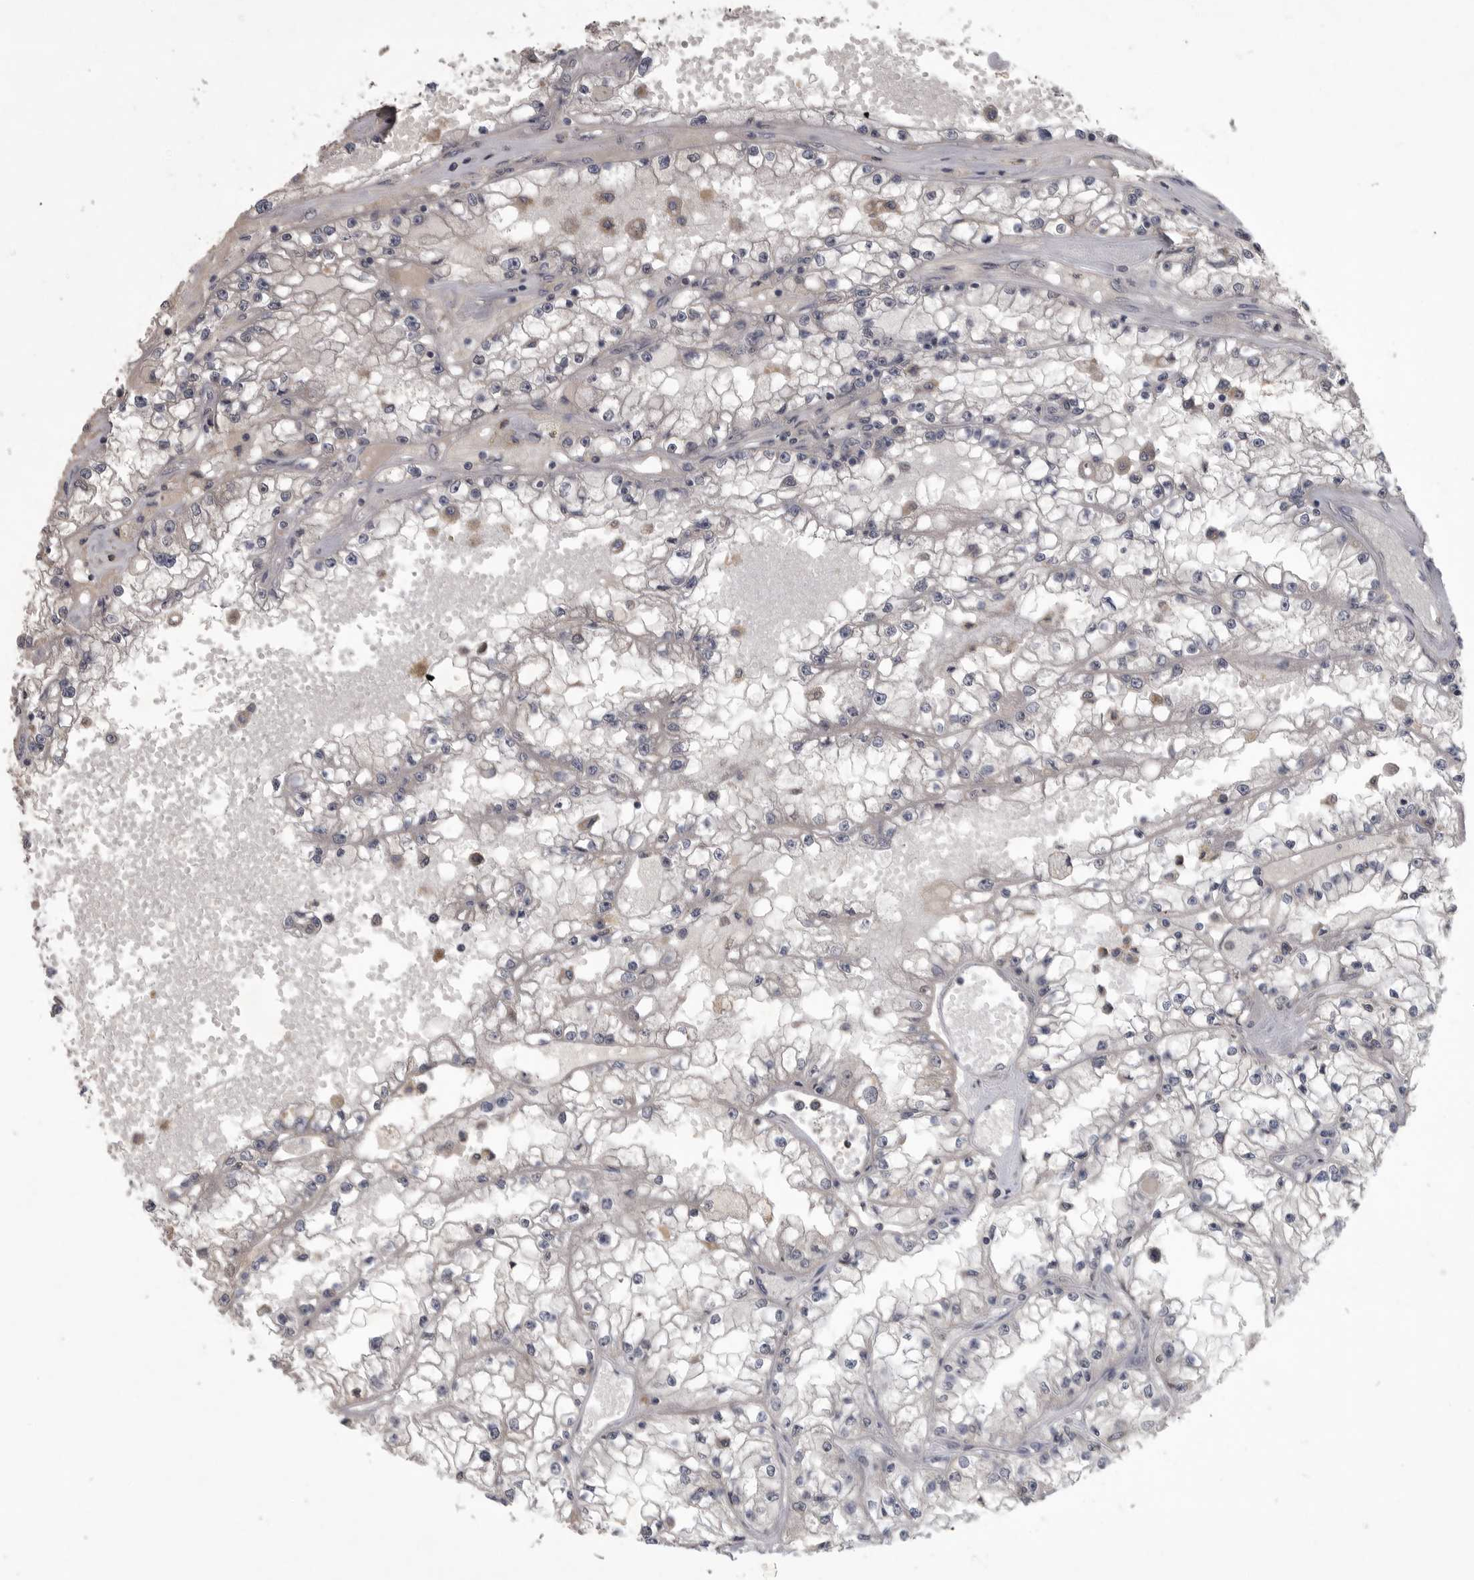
{"staining": {"intensity": "negative", "quantity": "none", "location": "none"}, "tissue": "renal cancer", "cell_type": "Tumor cells", "image_type": "cancer", "snomed": [{"axis": "morphology", "description": "Adenocarcinoma, NOS"}, {"axis": "topography", "description": "Kidney"}], "caption": "Tumor cells are negative for brown protein staining in renal cancer (adenocarcinoma).", "gene": "ZNF114", "patient": {"sex": "male", "age": 56}}